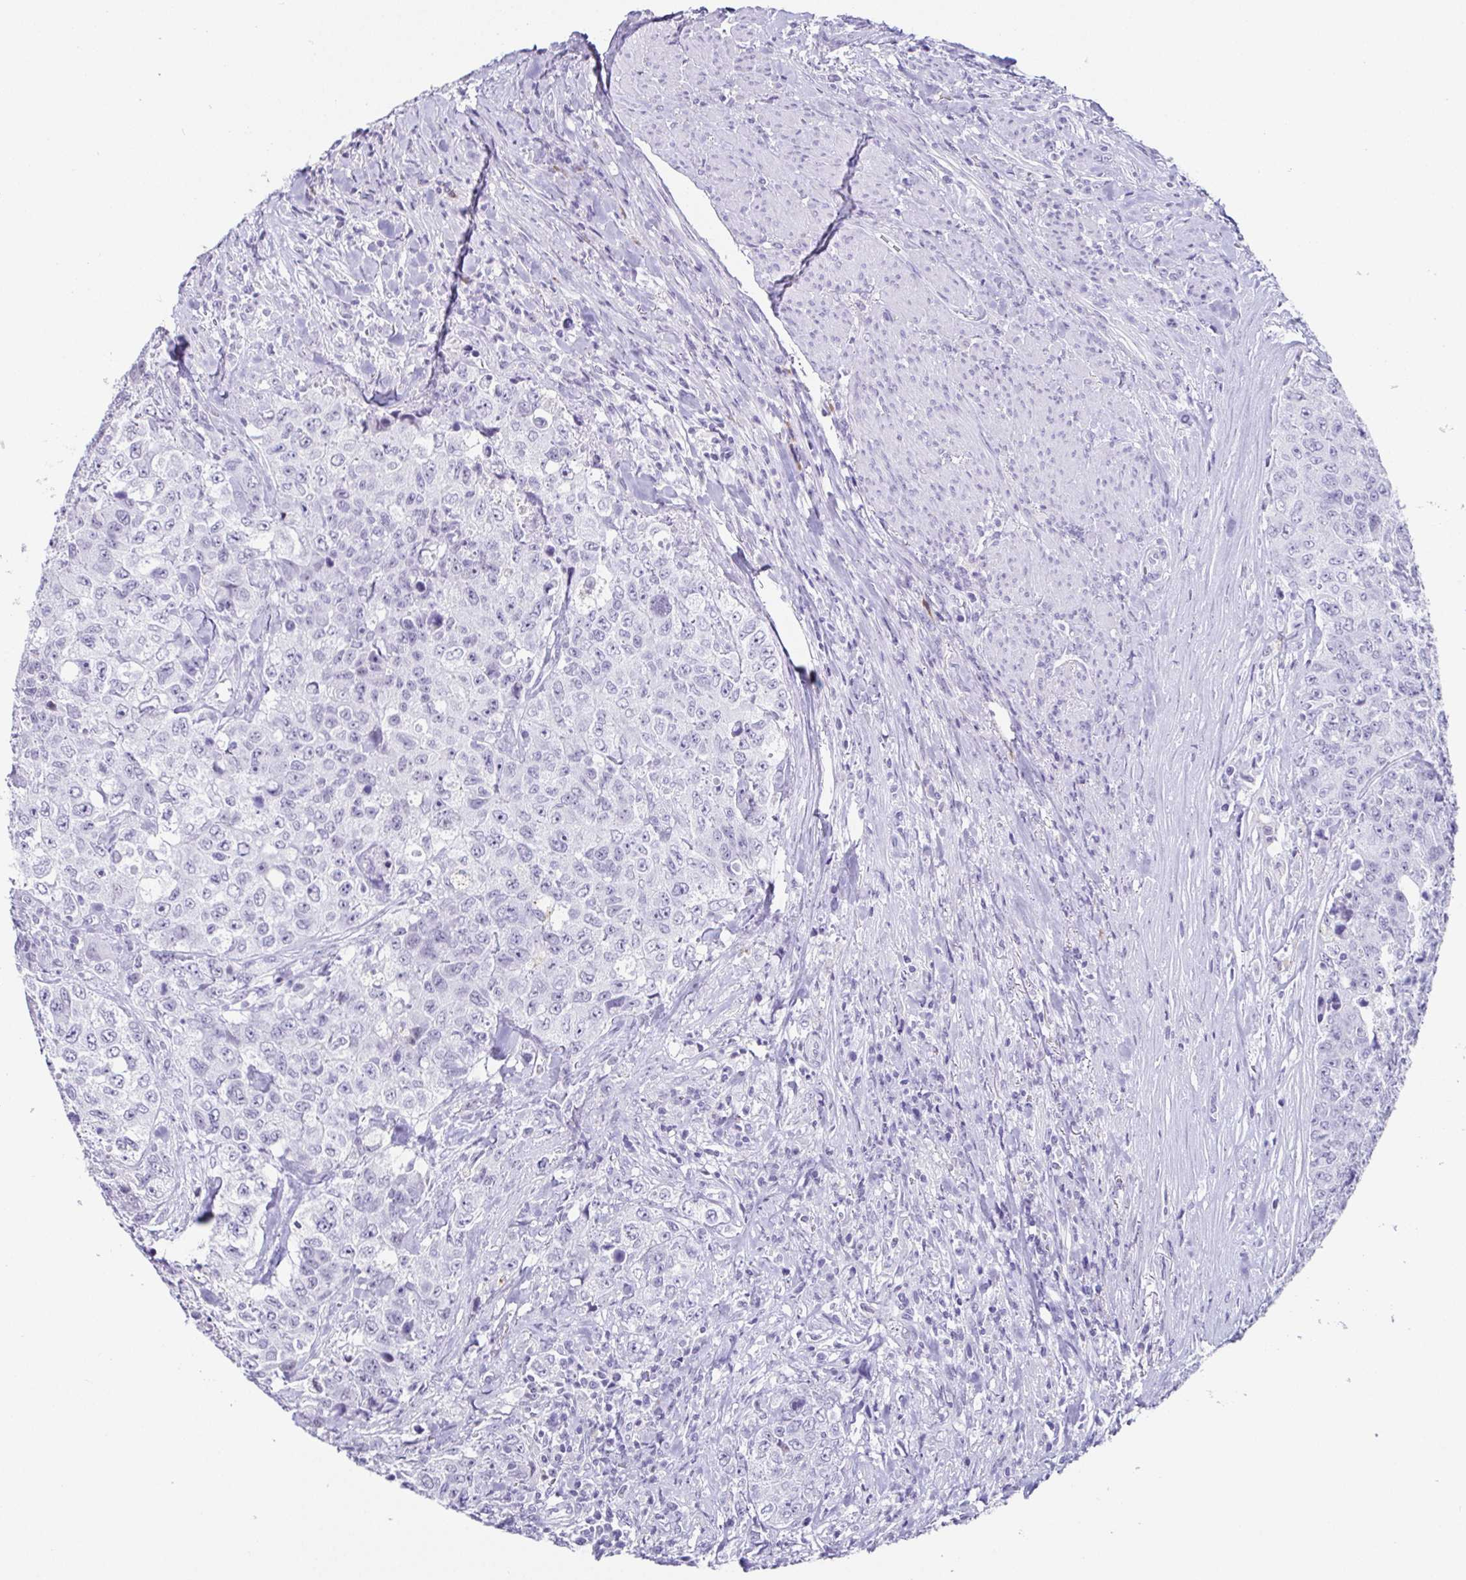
{"staining": {"intensity": "negative", "quantity": "none", "location": "none"}, "tissue": "urothelial cancer", "cell_type": "Tumor cells", "image_type": "cancer", "snomed": [{"axis": "morphology", "description": "Urothelial carcinoma, High grade"}, {"axis": "topography", "description": "Urinary bladder"}], "caption": "Photomicrograph shows no significant protein staining in tumor cells of urothelial cancer.", "gene": "ESX1", "patient": {"sex": "female", "age": 78}}